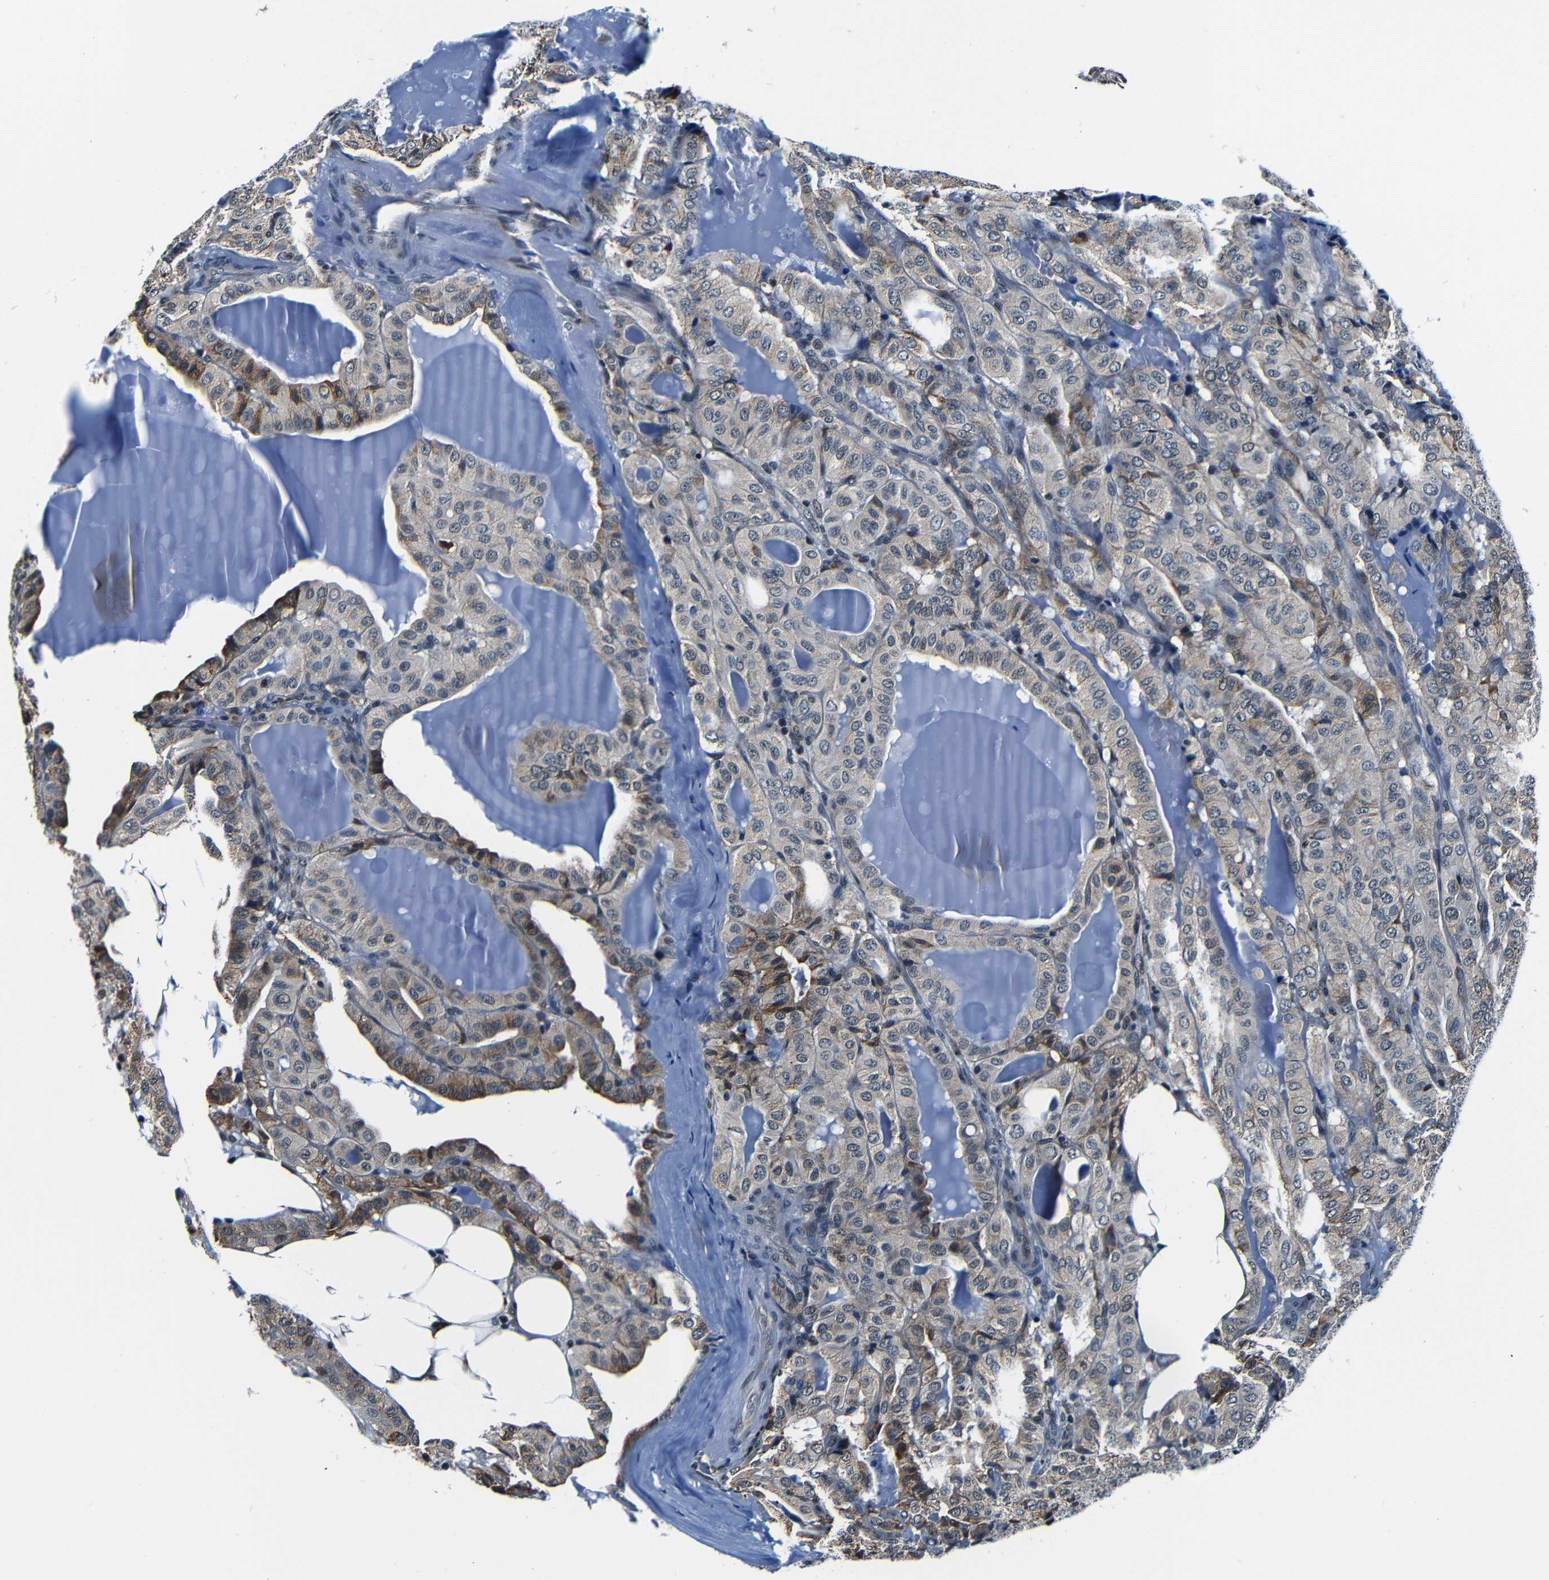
{"staining": {"intensity": "moderate", "quantity": "<25%", "location": "cytoplasmic/membranous"}, "tissue": "thyroid cancer", "cell_type": "Tumor cells", "image_type": "cancer", "snomed": [{"axis": "morphology", "description": "Papillary adenocarcinoma, NOS"}, {"axis": "topography", "description": "Thyroid gland"}], "caption": "Brown immunohistochemical staining in papillary adenocarcinoma (thyroid) exhibits moderate cytoplasmic/membranous expression in about <25% of tumor cells.", "gene": "NCBP3", "patient": {"sex": "male", "age": 77}}